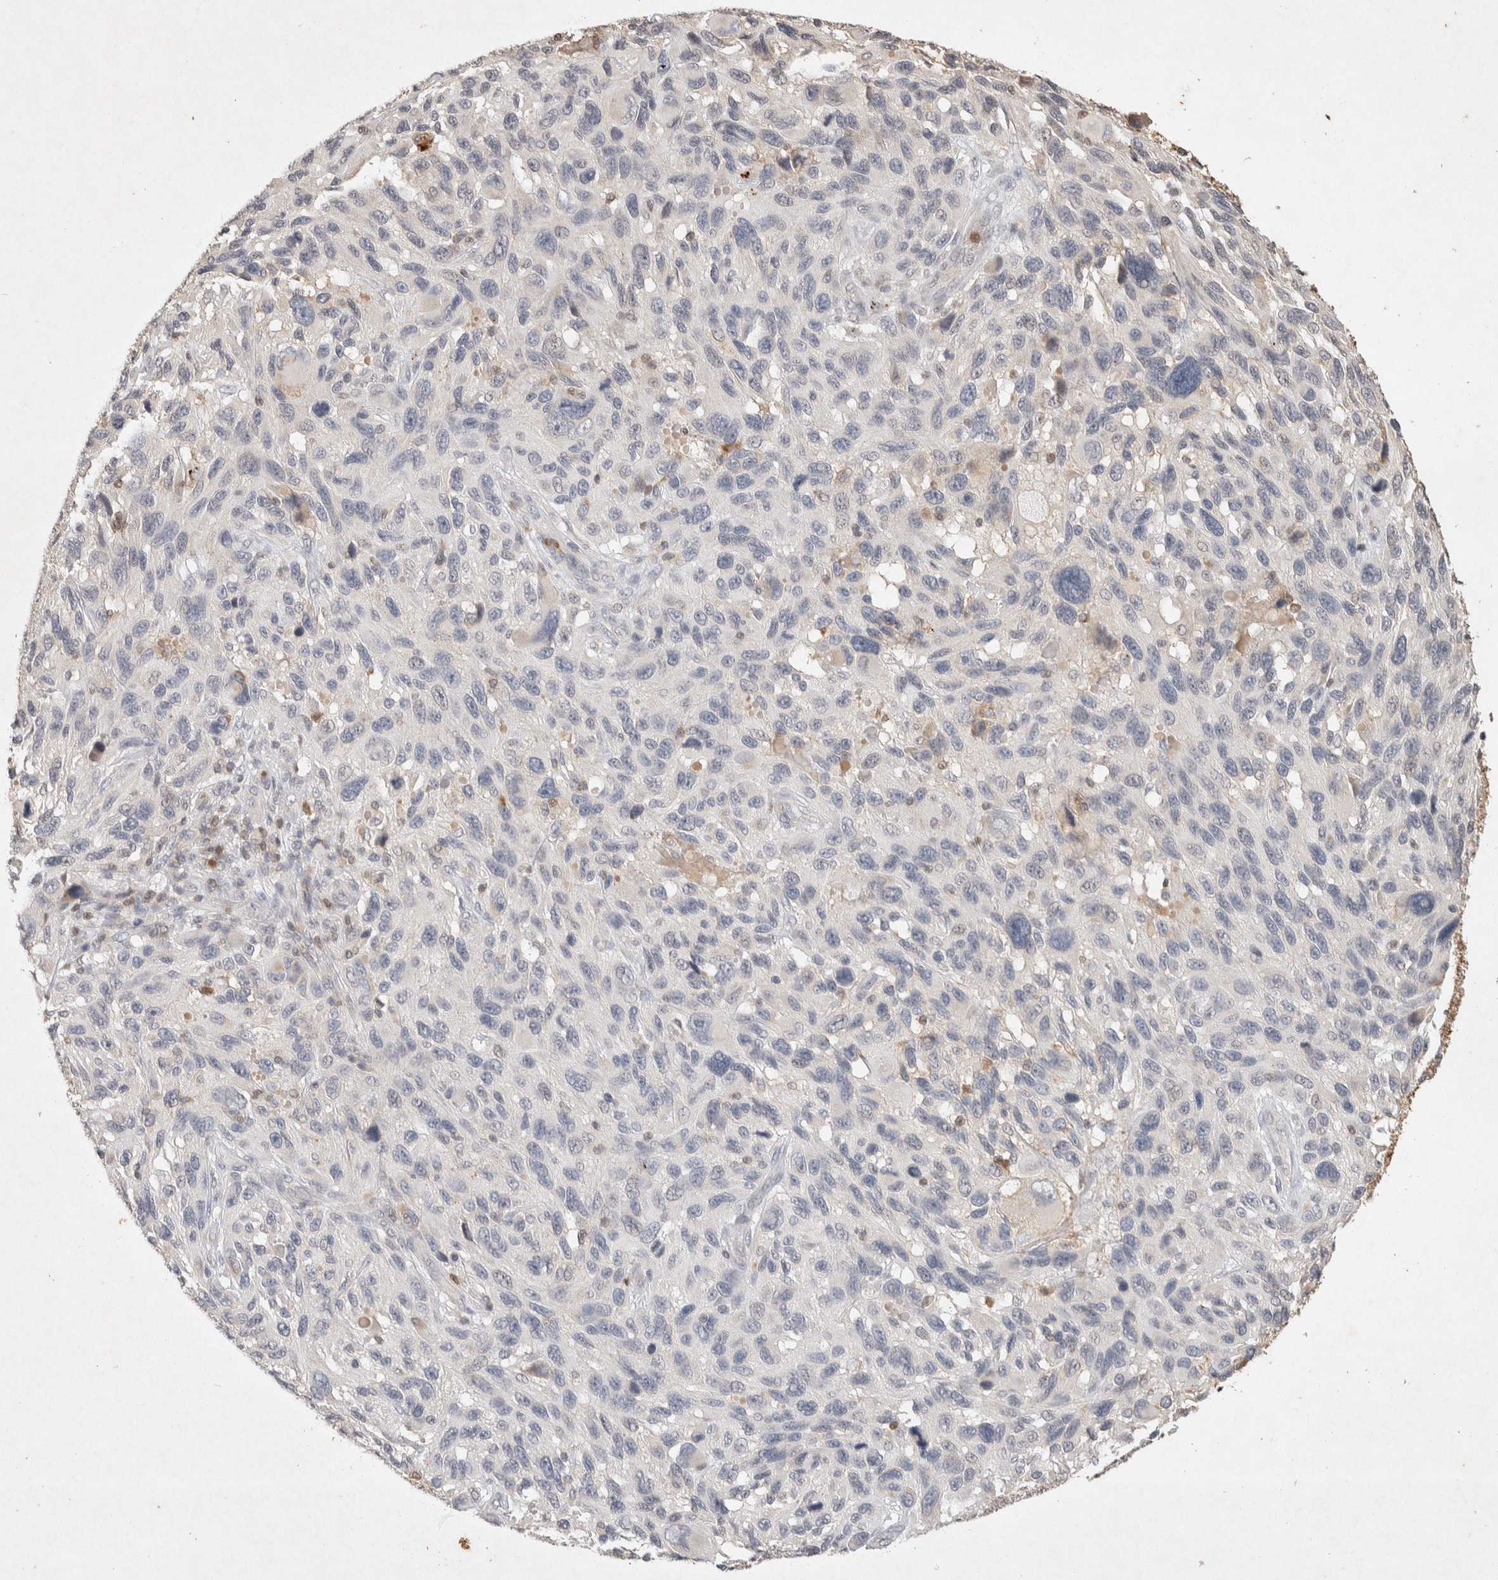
{"staining": {"intensity": "negative", "quantity": "none", "location": "none"}, "tissue": "melanoma", "cell_type": "Tumor cells", "image_type": "cancer", "snomed": [{"axis": "morphology", "description": "Malignant melanoma, NOS"}, {"axis": "topography", "description": "Skin"}], "caption": "There is no significant staining in tumor cells of malignant melanoma.", "gene": "RAC2", "patient": {"sex": "male", "age": 53}}